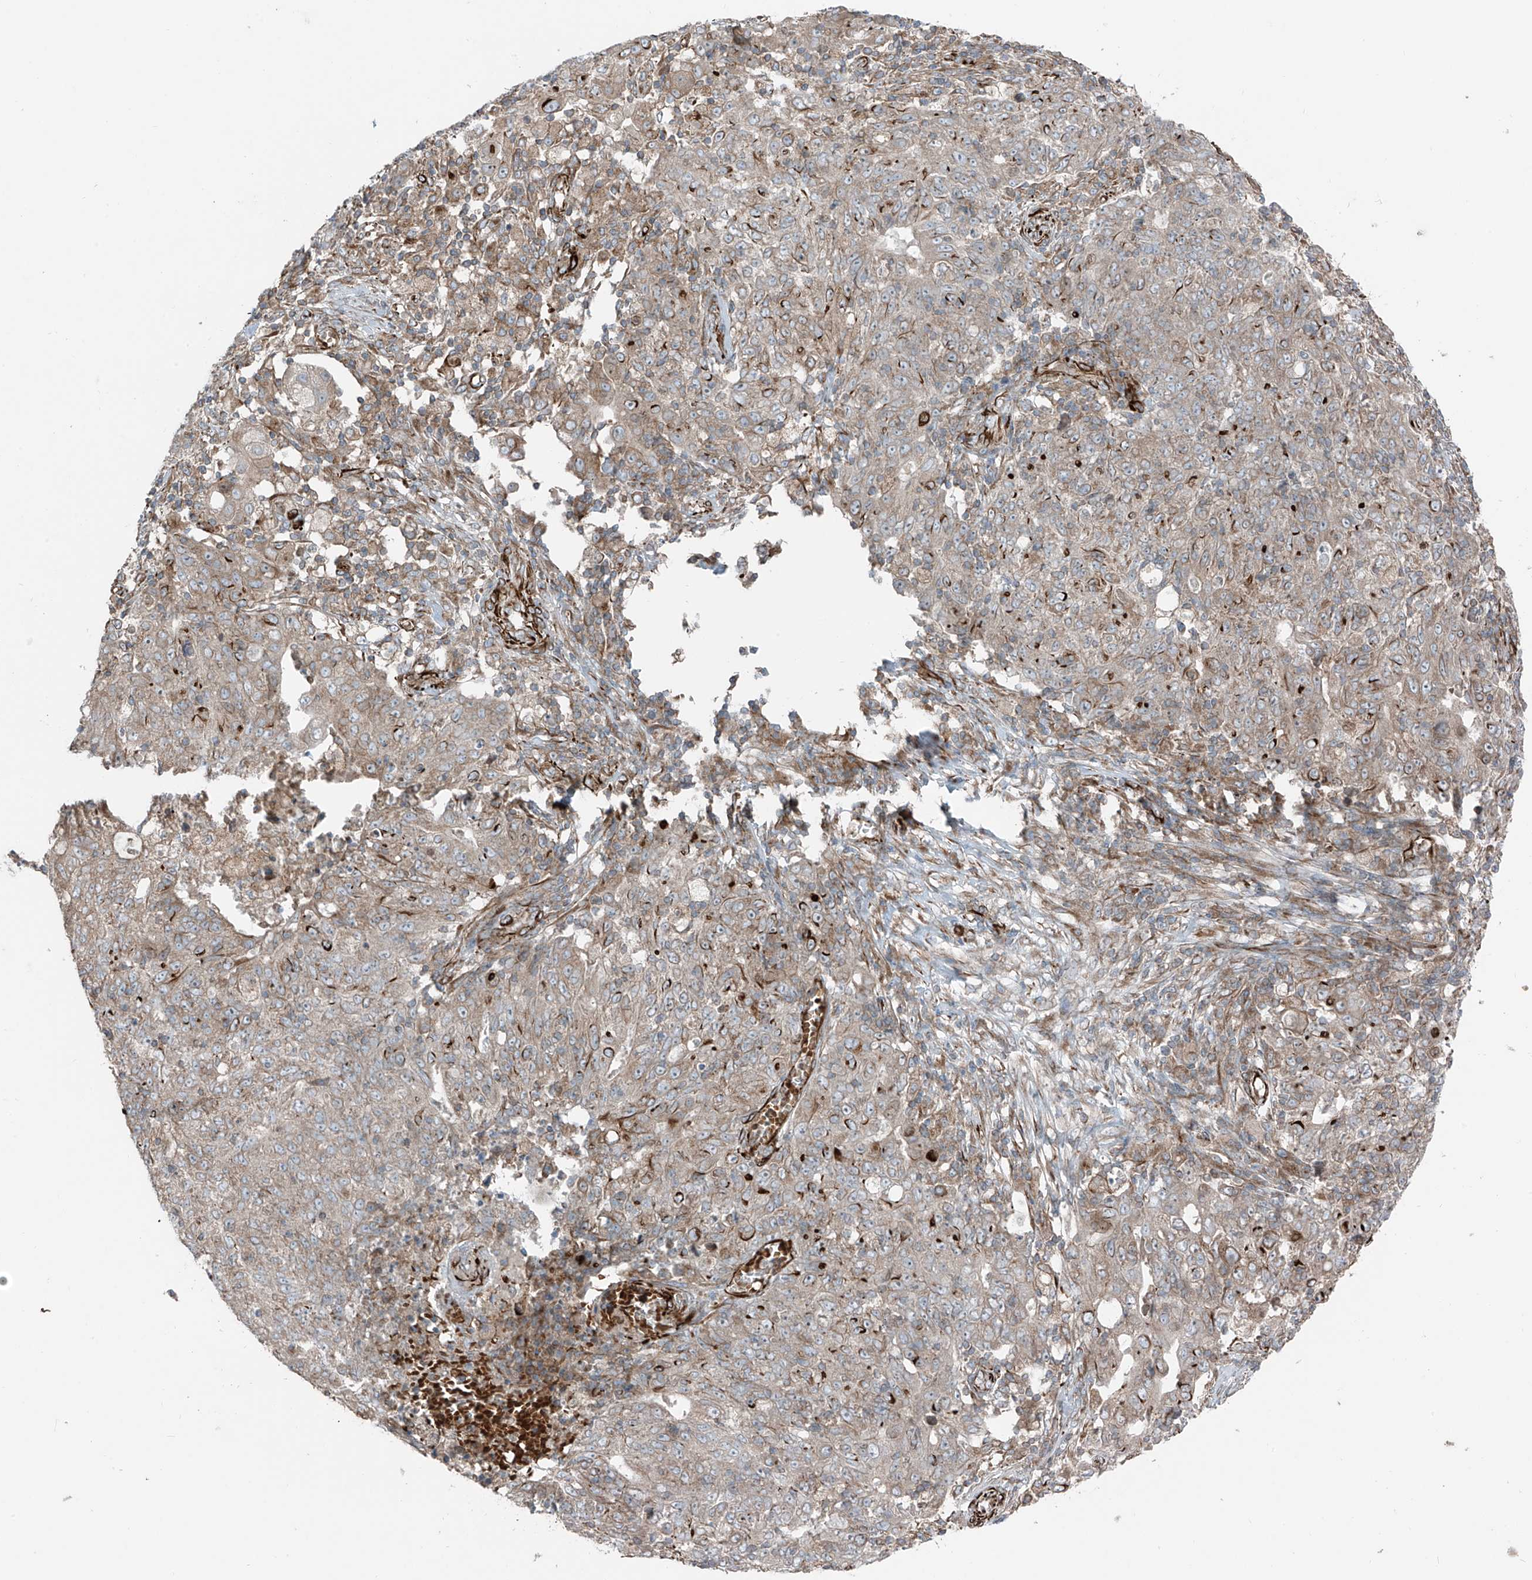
{"staining": {"intensity": "weak", "quantity": ">75%", "location": "cytoplasmic/membranous"}, "tissue": "ovarian cancer", "cell_type": "Tumor cells", "image_type": "cancer", "snomed": [{"axis": "morphology", "description": "Carcinoma, endometroid"}, {"axis": "topography", "description": "Ovary"}], "caption": "About >75% of tumor cells in ovarian cancer (endometroid carcinoma) exhibit weak cytoplasmic/membranous protein expression as visualized by brown immunohistochemical staining.", "gene": "ERLEC1", "patient": {"sex": "female", "age": 42}}